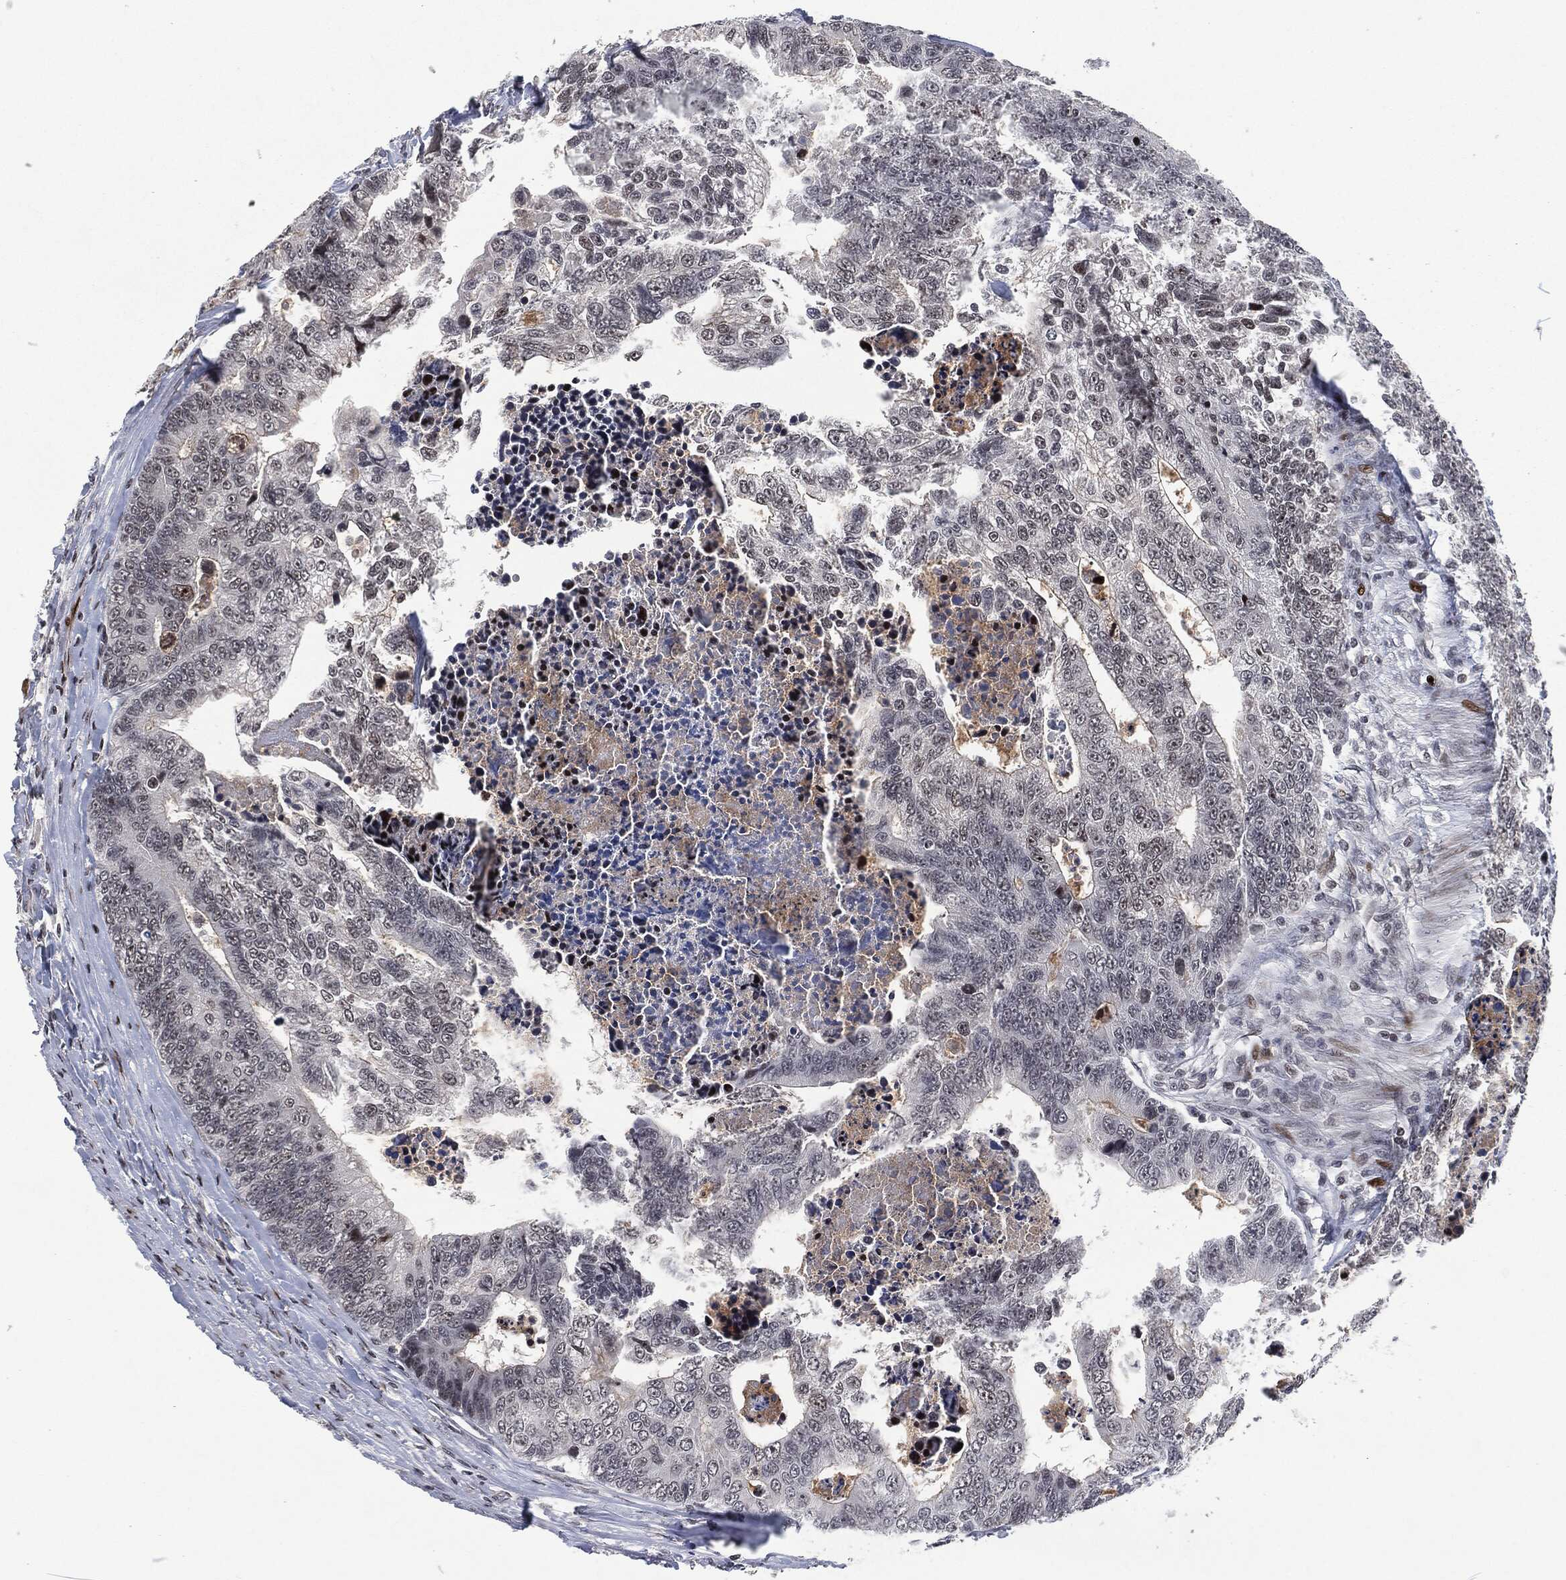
{"staining": {"intensity": "moderate", "quantity": "<25%", "location": "cytoplasmic/membranous"}, "tissue": "colorectal cancer", "cell_type": "Tumor cells", "image_type": "cancer", "snomed": [{"axis": "morphology", "description": "Adenocarcinoma, NOS"}, {"axis": "topography", "description": "Colon"}], "caption": "A micrograph showing moderate cytoplasmic/membranous positivity in about <25% of tumor cells in colorectal cancer, as visualized by brown immunohistochemical staining.", "gene": "EGFR", "patient": {"sex": "female", "age": 72}}